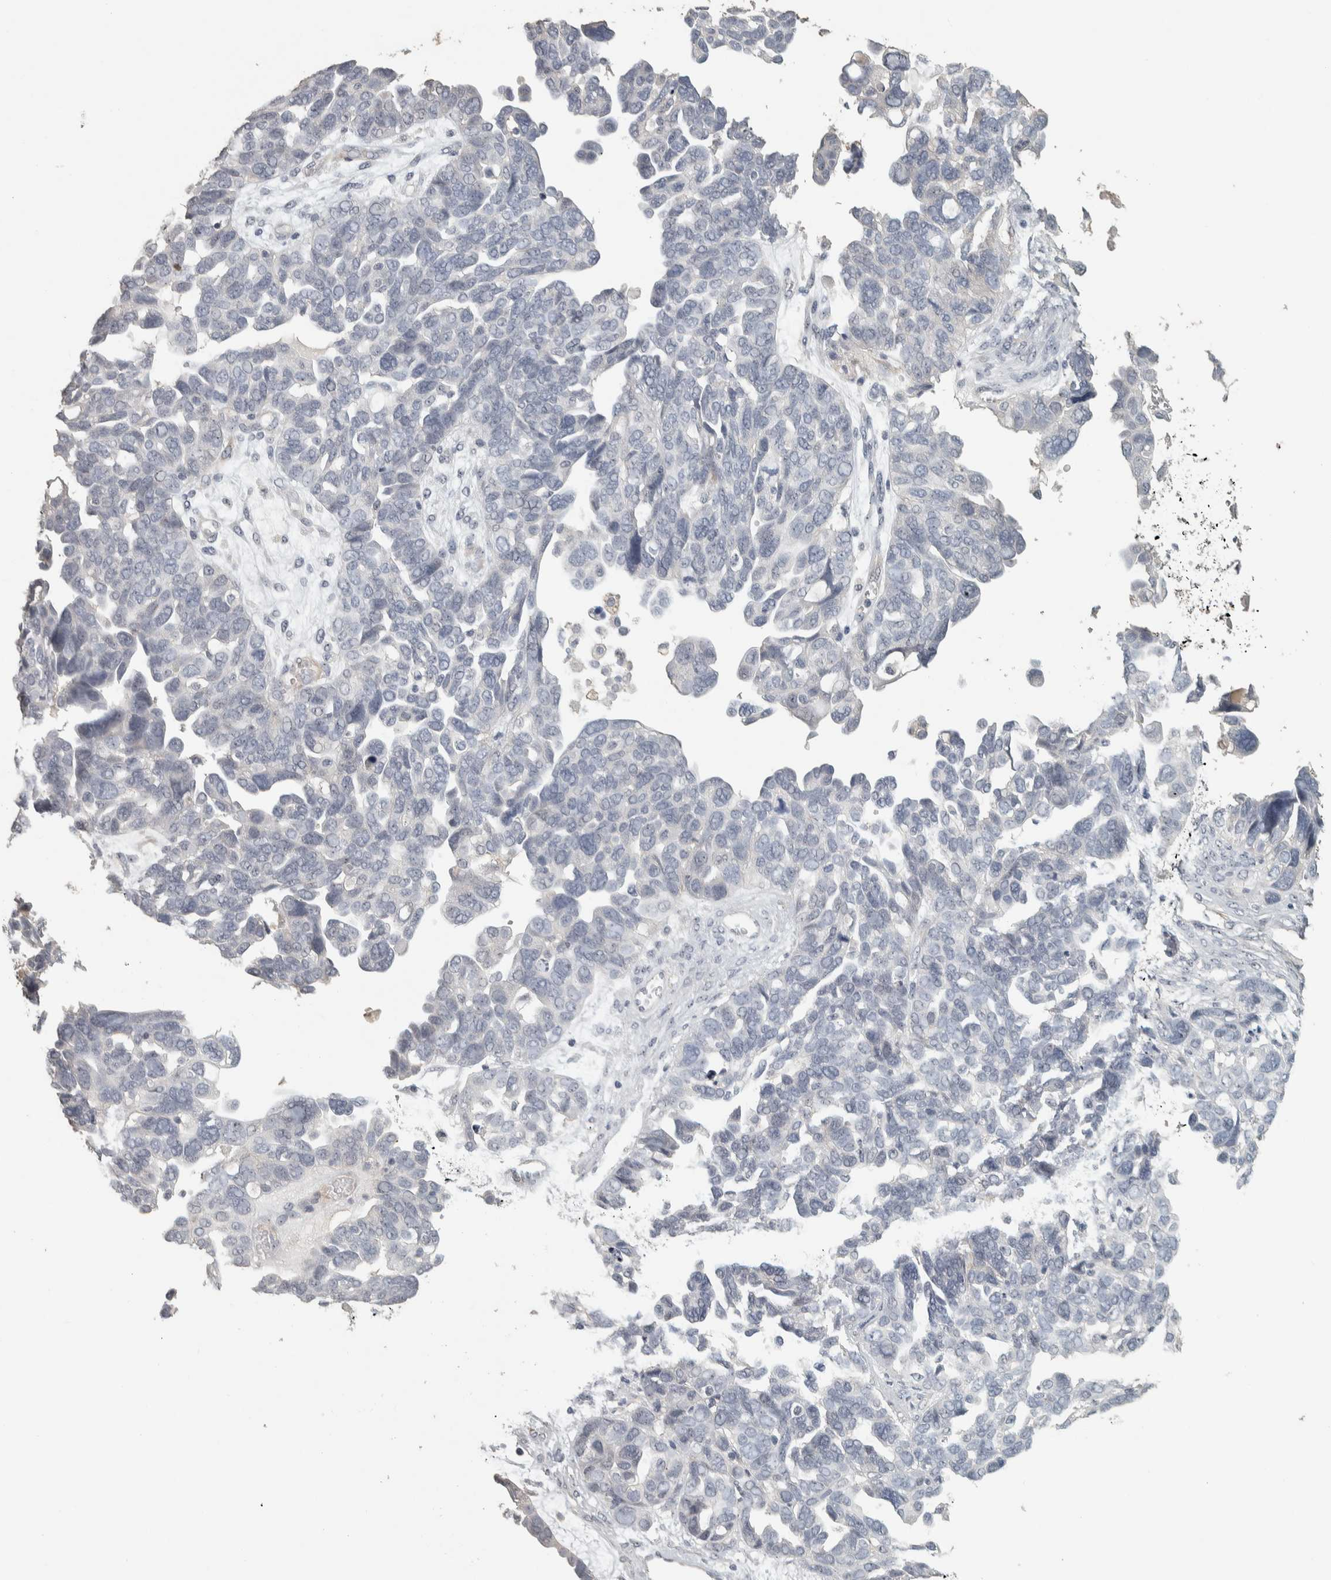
{"staining": {"intensity": "weak", "quantity": "<25%", "location": "nuclear"}, "tissue": "ovarian cancer", "cell_type": "Tumor cells", "image_type": "cancer", "snomed": [{"axis": "morphology", "description": "Cystadenocarcinoma, mucinous, NOS"}, {"axis": "topography", "description": "Ovary"}], "caption": "The IHC histopathology image has no significant staining in tumor cells of ovarian cancer tissue. (Immunohistochemistry (ihc), brightfield microscopy, high magnification).", "gene": "DCAF10", "patient": {"sex": "female", "age": 61}}